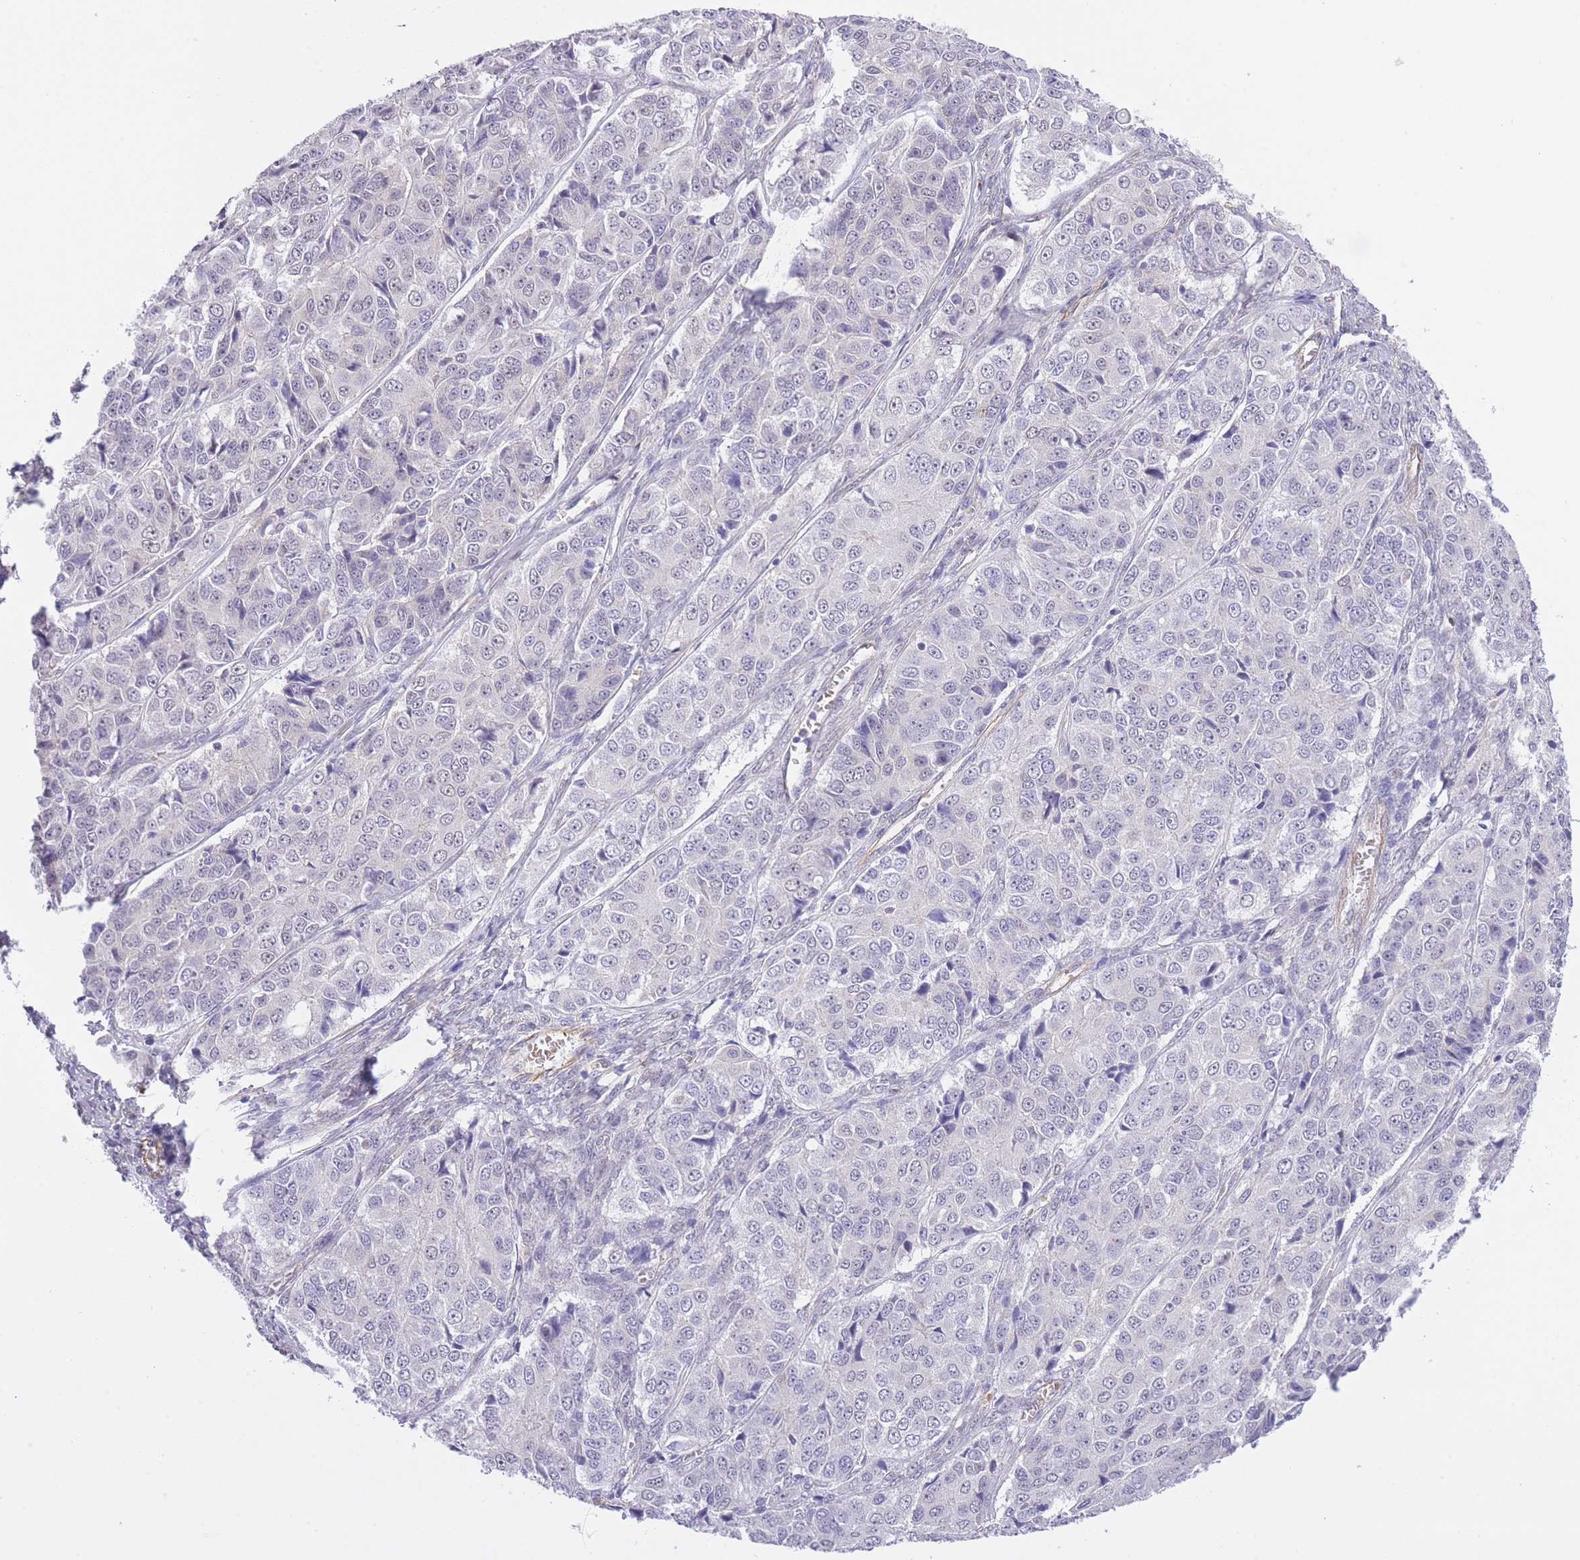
{"staining": {"intensity": "negative", "quantity": "none", "location": "none"}, "tissue": "ovarian cancer", "cell_type": "Tumor cells", "image_type": "cancer", "snomed": [{"axis": "morphology", "description": "Carcinoma, endometroid"}, {"axis": "topography", "description": "Ovary"}], "caption": "The immunohistochemistry histopathology image has no significant staining in tumor cells of ovarian endometroid carcinoma tissue. (Immunohistochemistry, brightfield microscopy, high magnification).", "gene": "MEIOSIN", "patient": {"sex": "female", "age": 51}}